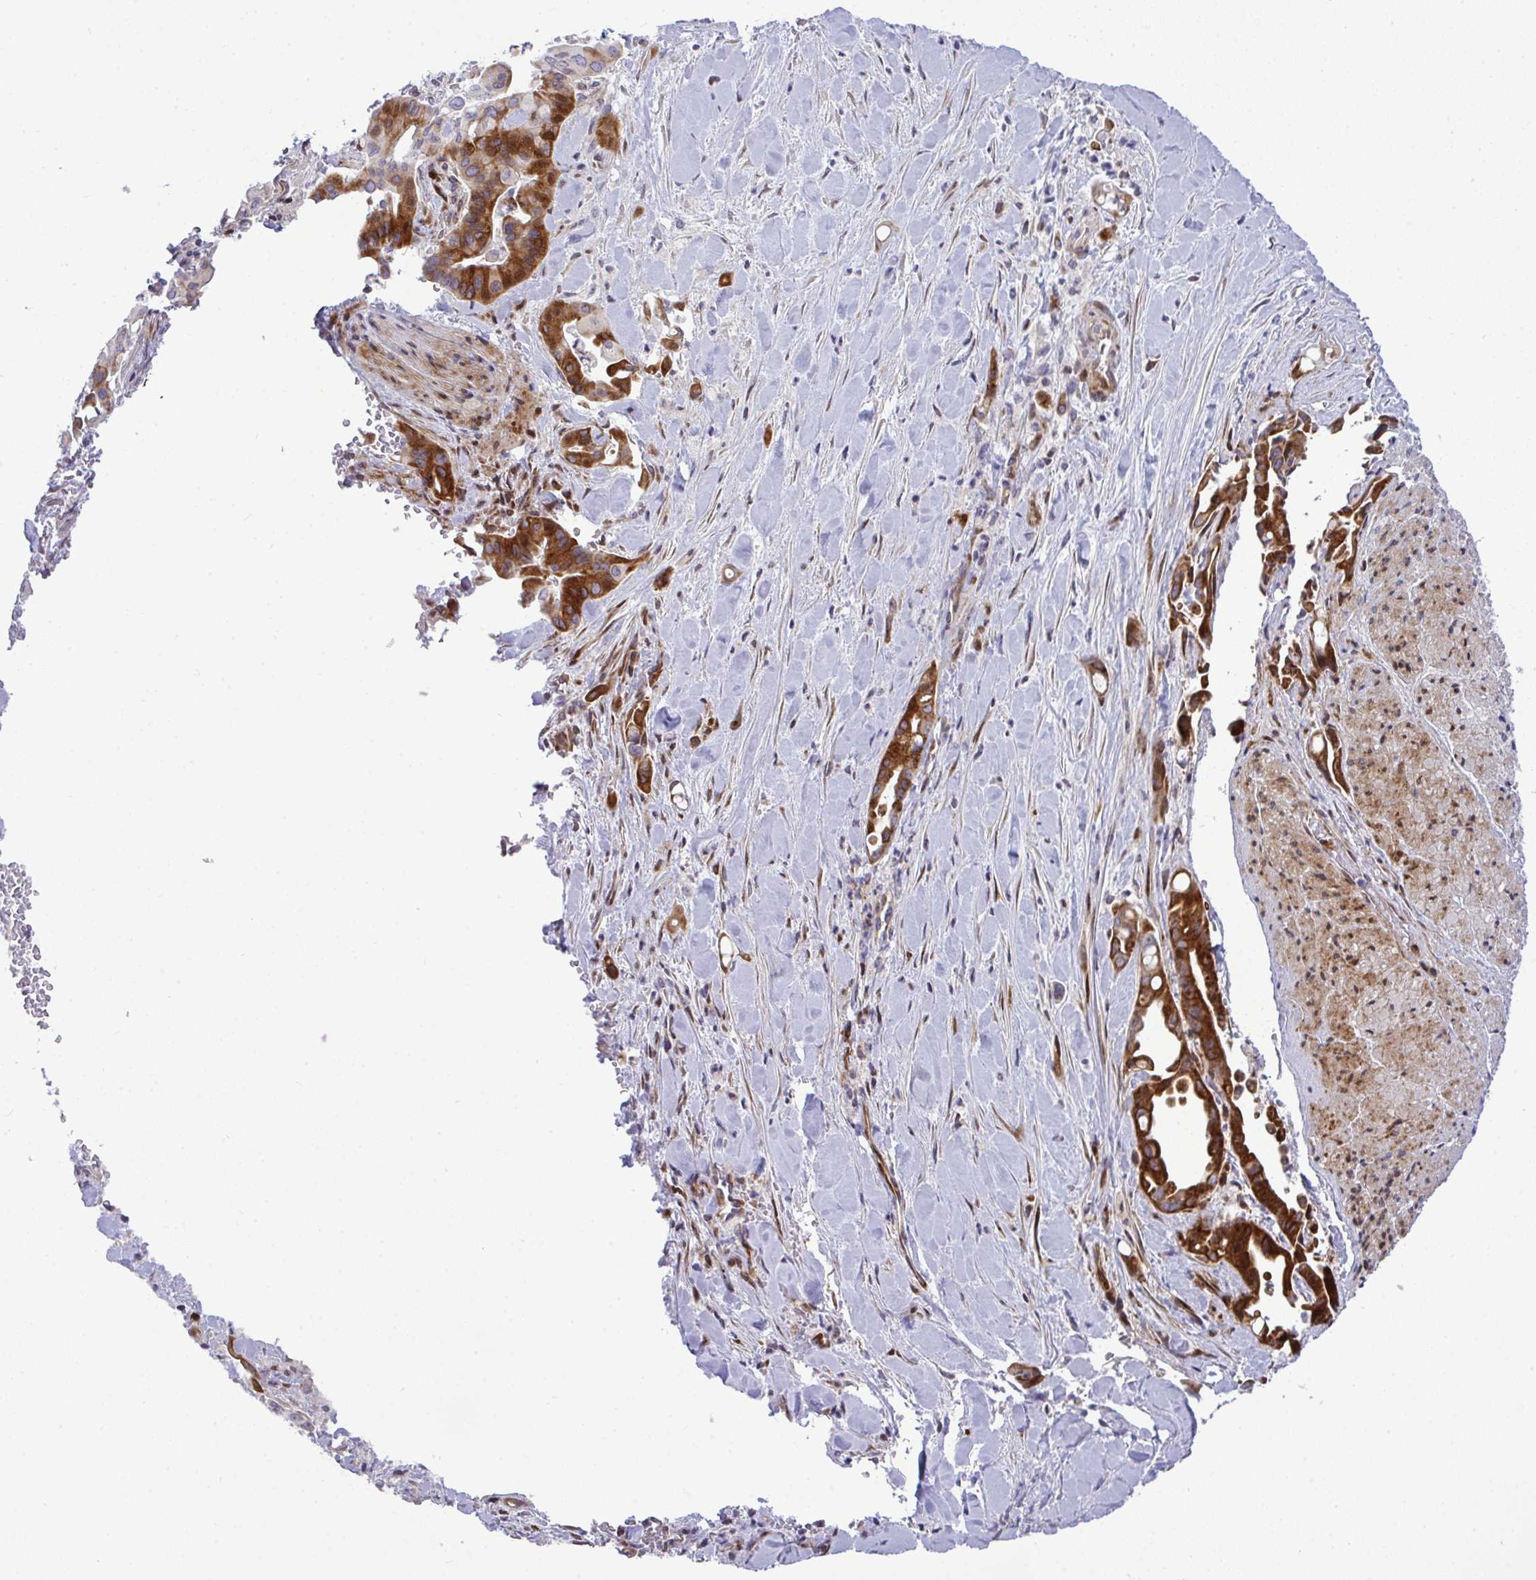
{"staining": {"intensity": "strong", "quantity": ">75%", "location": "cytoplasmic/membranous"}, "tissue": "liver cancer", "cell_type": "Tumor cells", "image_type": "cancer", "snomed": [{"axis": "morphology", "description": "Cholangiocarcinoma"}, {"axis": "topography", "description": "Liver"}], "caption": "A brown stain labels strong cytoplasmic/membranous positivity of a protein in liver cholangiocarcinoma tumor cells.", "gene": "CASTOR2", "patient": {"sex": "female", "age": 68}}